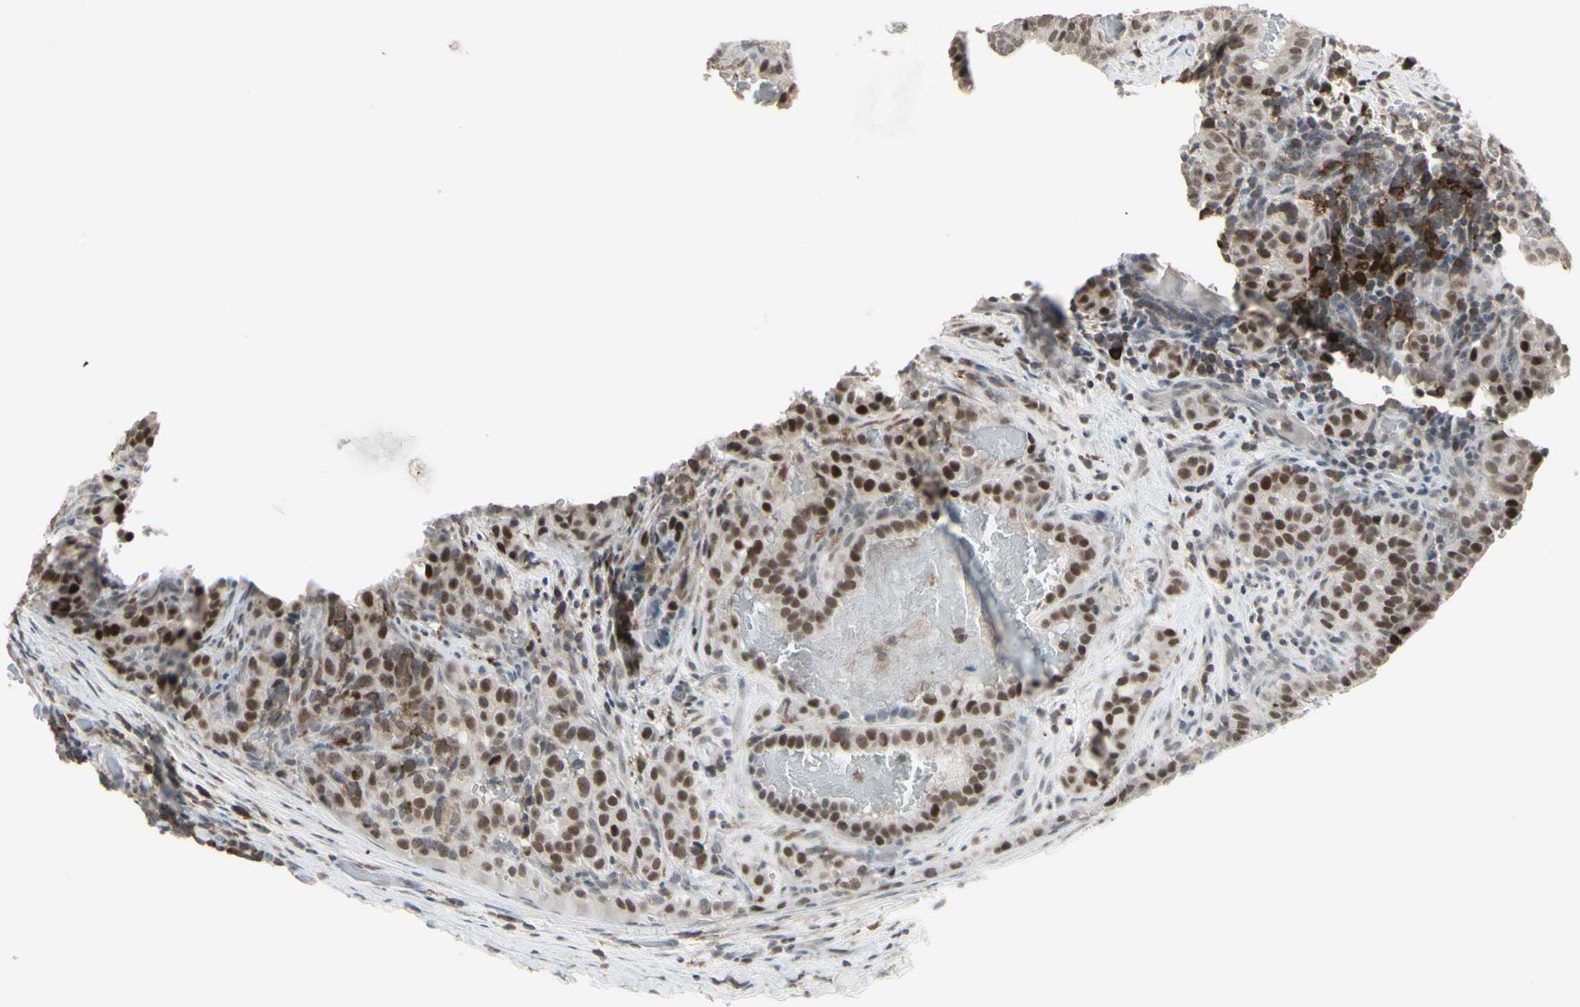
{"staining": {"intensity": "moderate", "quantity": "25%-75%", "location": "nuclear"}, "tissue": "thyroid cancer", "cell_type": "Tumor cells", "image_type": "cancer", "snomed": [{"axis": "morphology", "description": "Normal tissue, NOS"}, {"axis": "morphology", "description": "Papillary adenocarcinoma, NOS"}, {"axis": "topography", "description": "Thyroid gland"}], "caption": "About 25%-75% of tumor cells in thyroid cancer display moderate nuclear protein expression as visualized by brown immunohistochemical staining.", "gene": "SAMSN1", "patient": {"sex": "female", "age": 30}}